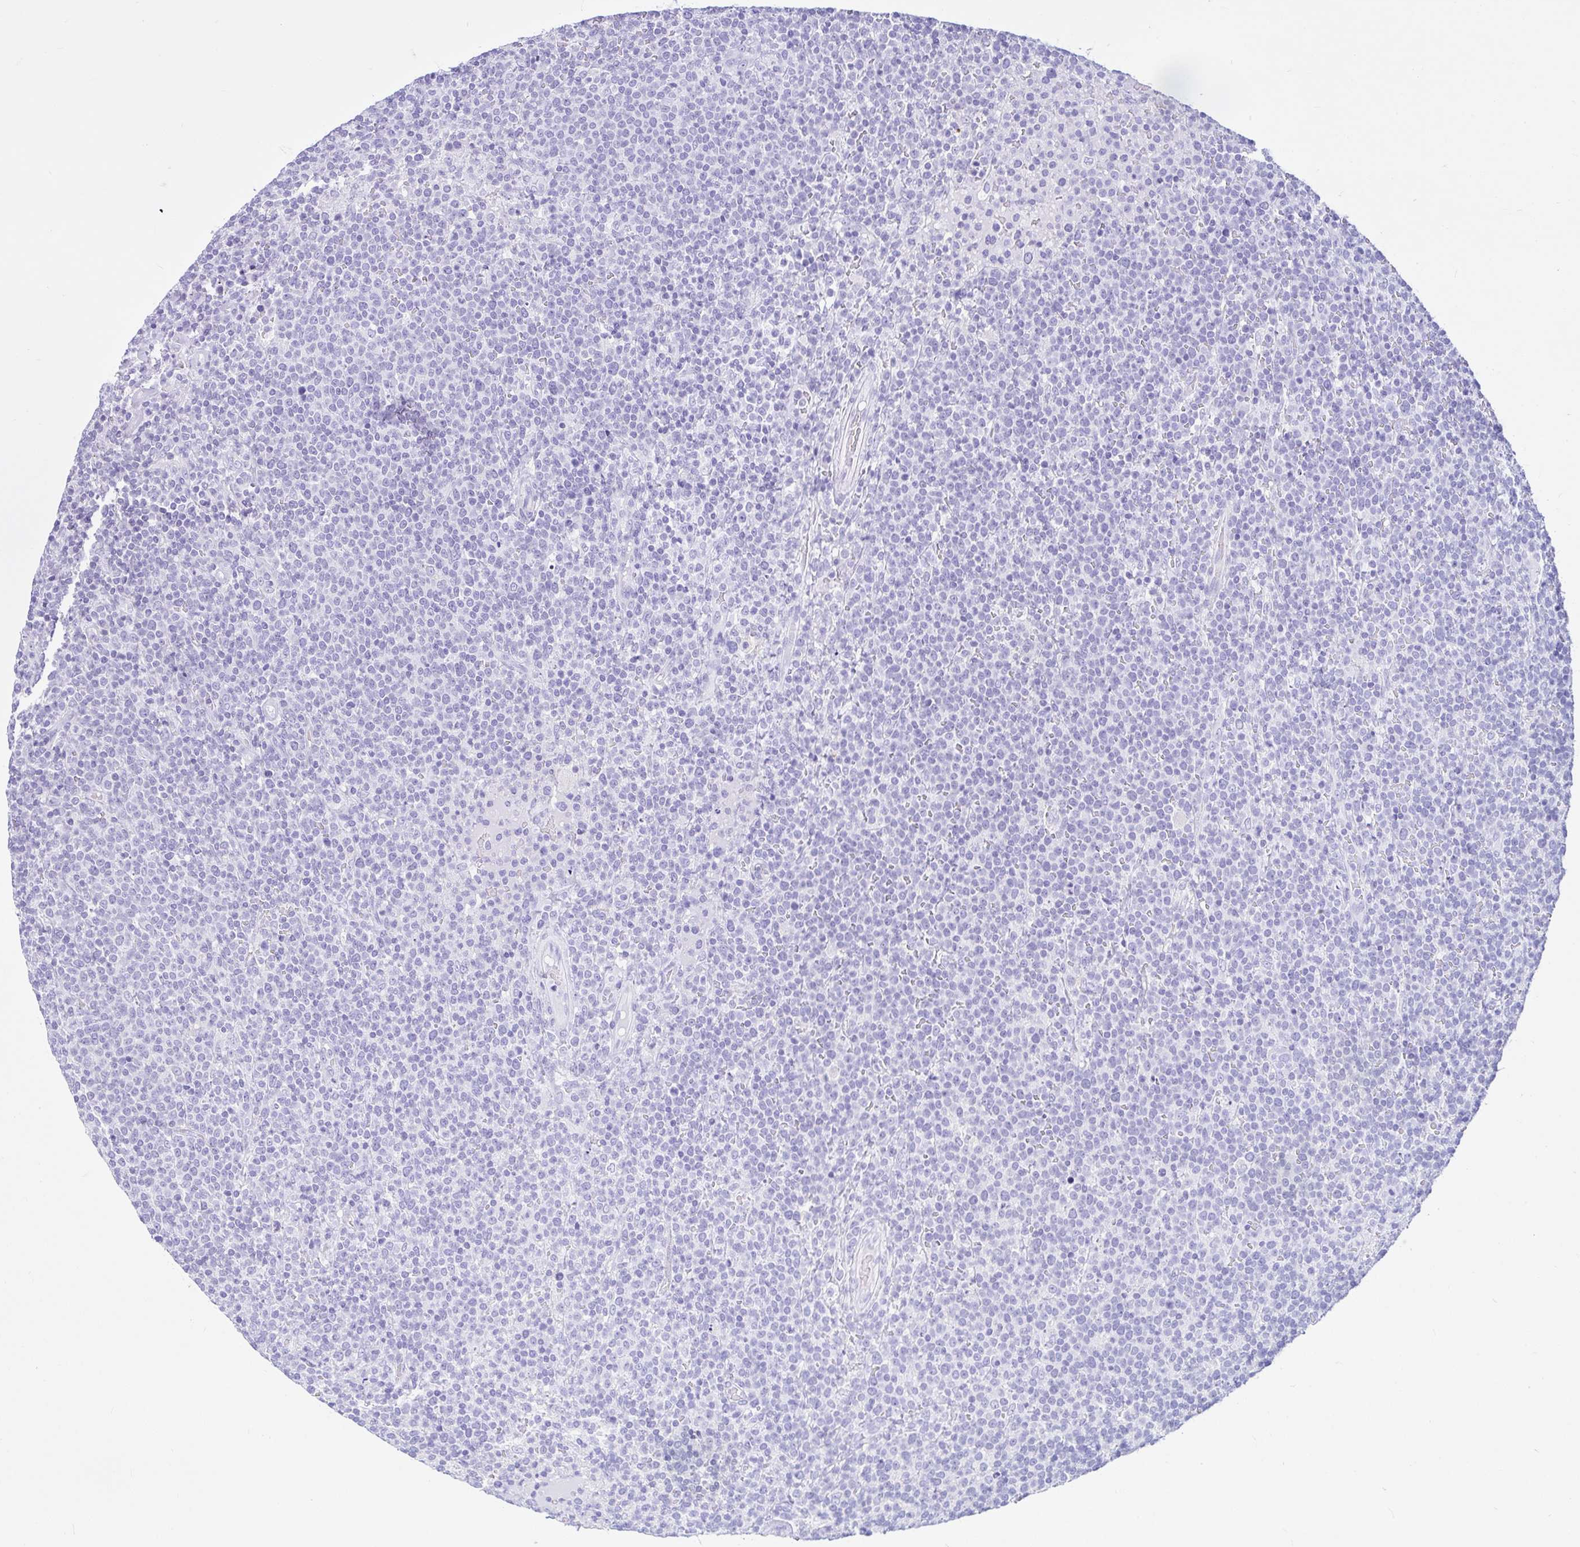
{"staining": {"intensity": "negative", "quantity": "none", "location": "none"}, "tissue": "lymphoma", "cell_type": "Tumor cells", "image_type": "cancer", "snomed": [{"axis": "morphology", "description": "Malignant lymphoma, non-Hodgkin's type, High grade"}, {"axis": "topography", "description": "Lymph node"}], "caption": "Tumor cells show no significant protein expression in malignant lymphoma, non-Hodgkin's type (high-grade).", "gene": "CYP19A1", "patient": {"sex": "male", "age": 61}}